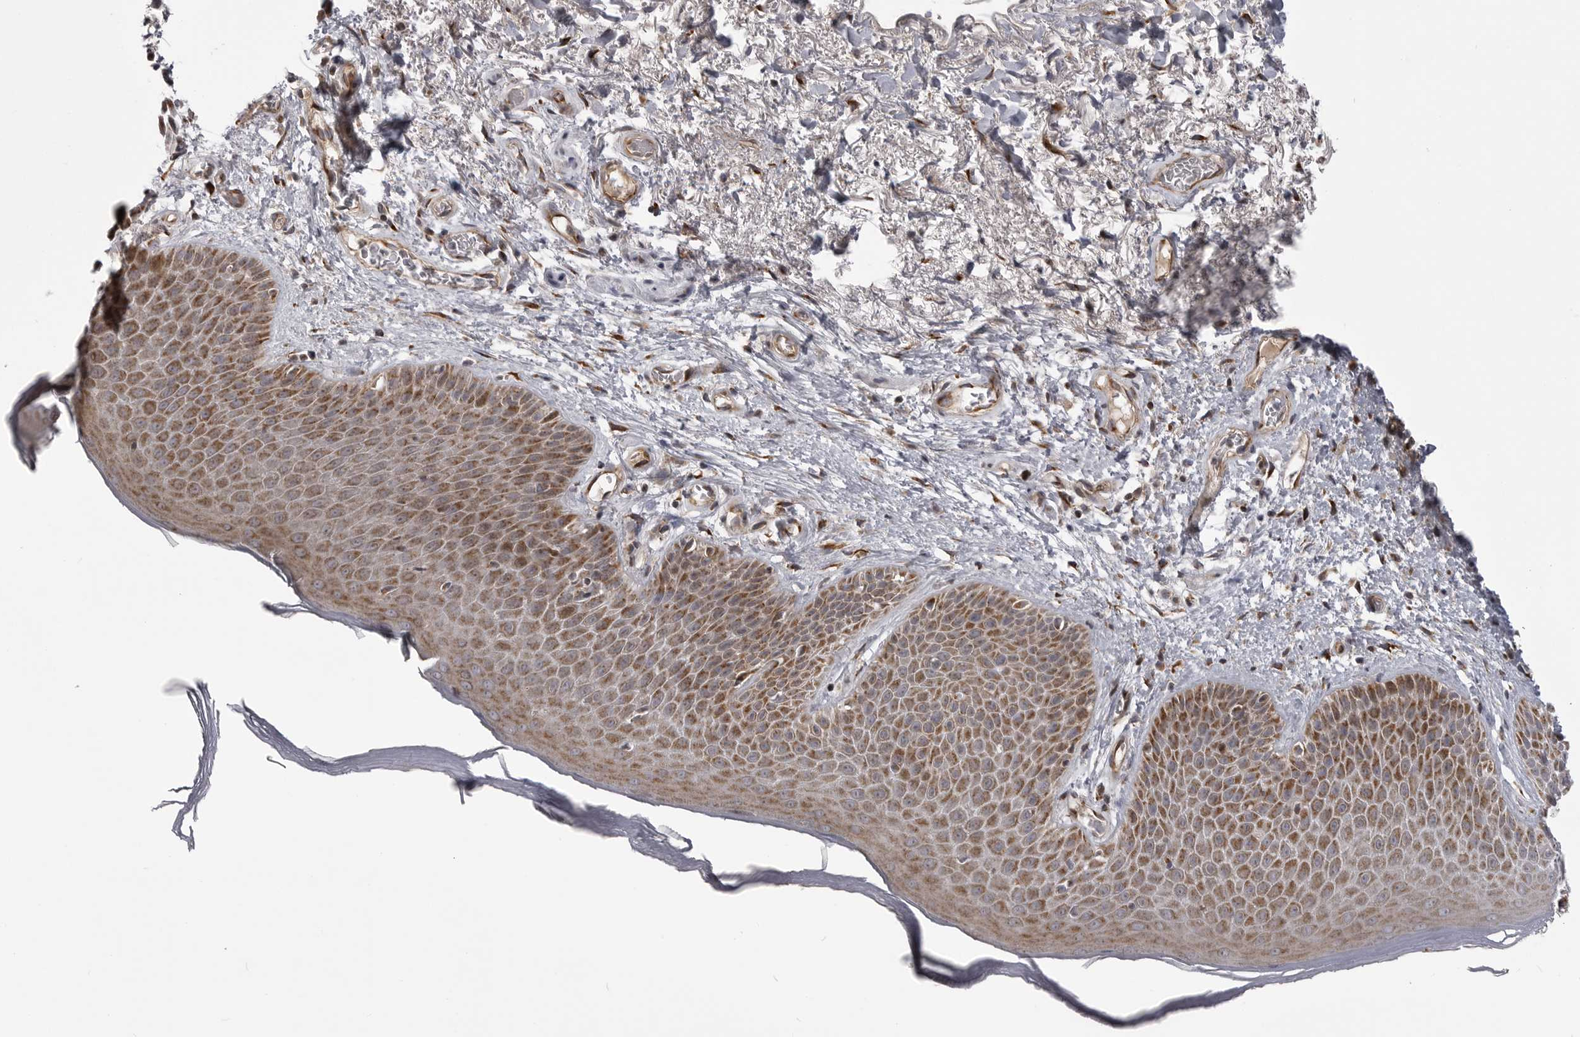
{"staining": {"intensity": "moderate", "quantity": "25%-75%", "location": "cytoplasmic/membranous"}, "tissue": "skin", "cell_type": "Epidermal cells", "image_type": "normal", "snomed": [{"axis": "morphology", "description": "Normal tissue, NOS"}, {"axis": "topography", "description": "Anal"}], "caption": "Normal skin was stained to show a protein in brown. There is medium levels of moderate cytoplasmic/membranous expression in about 25%-75% of epidermal cells. (DAB (3,3'-diaminobenzidine) IHC, brown staining for protein, blue staining for nuclei).", "gene": "TMPRSS11F", "patient": {"sex": "male", "age": 74}}